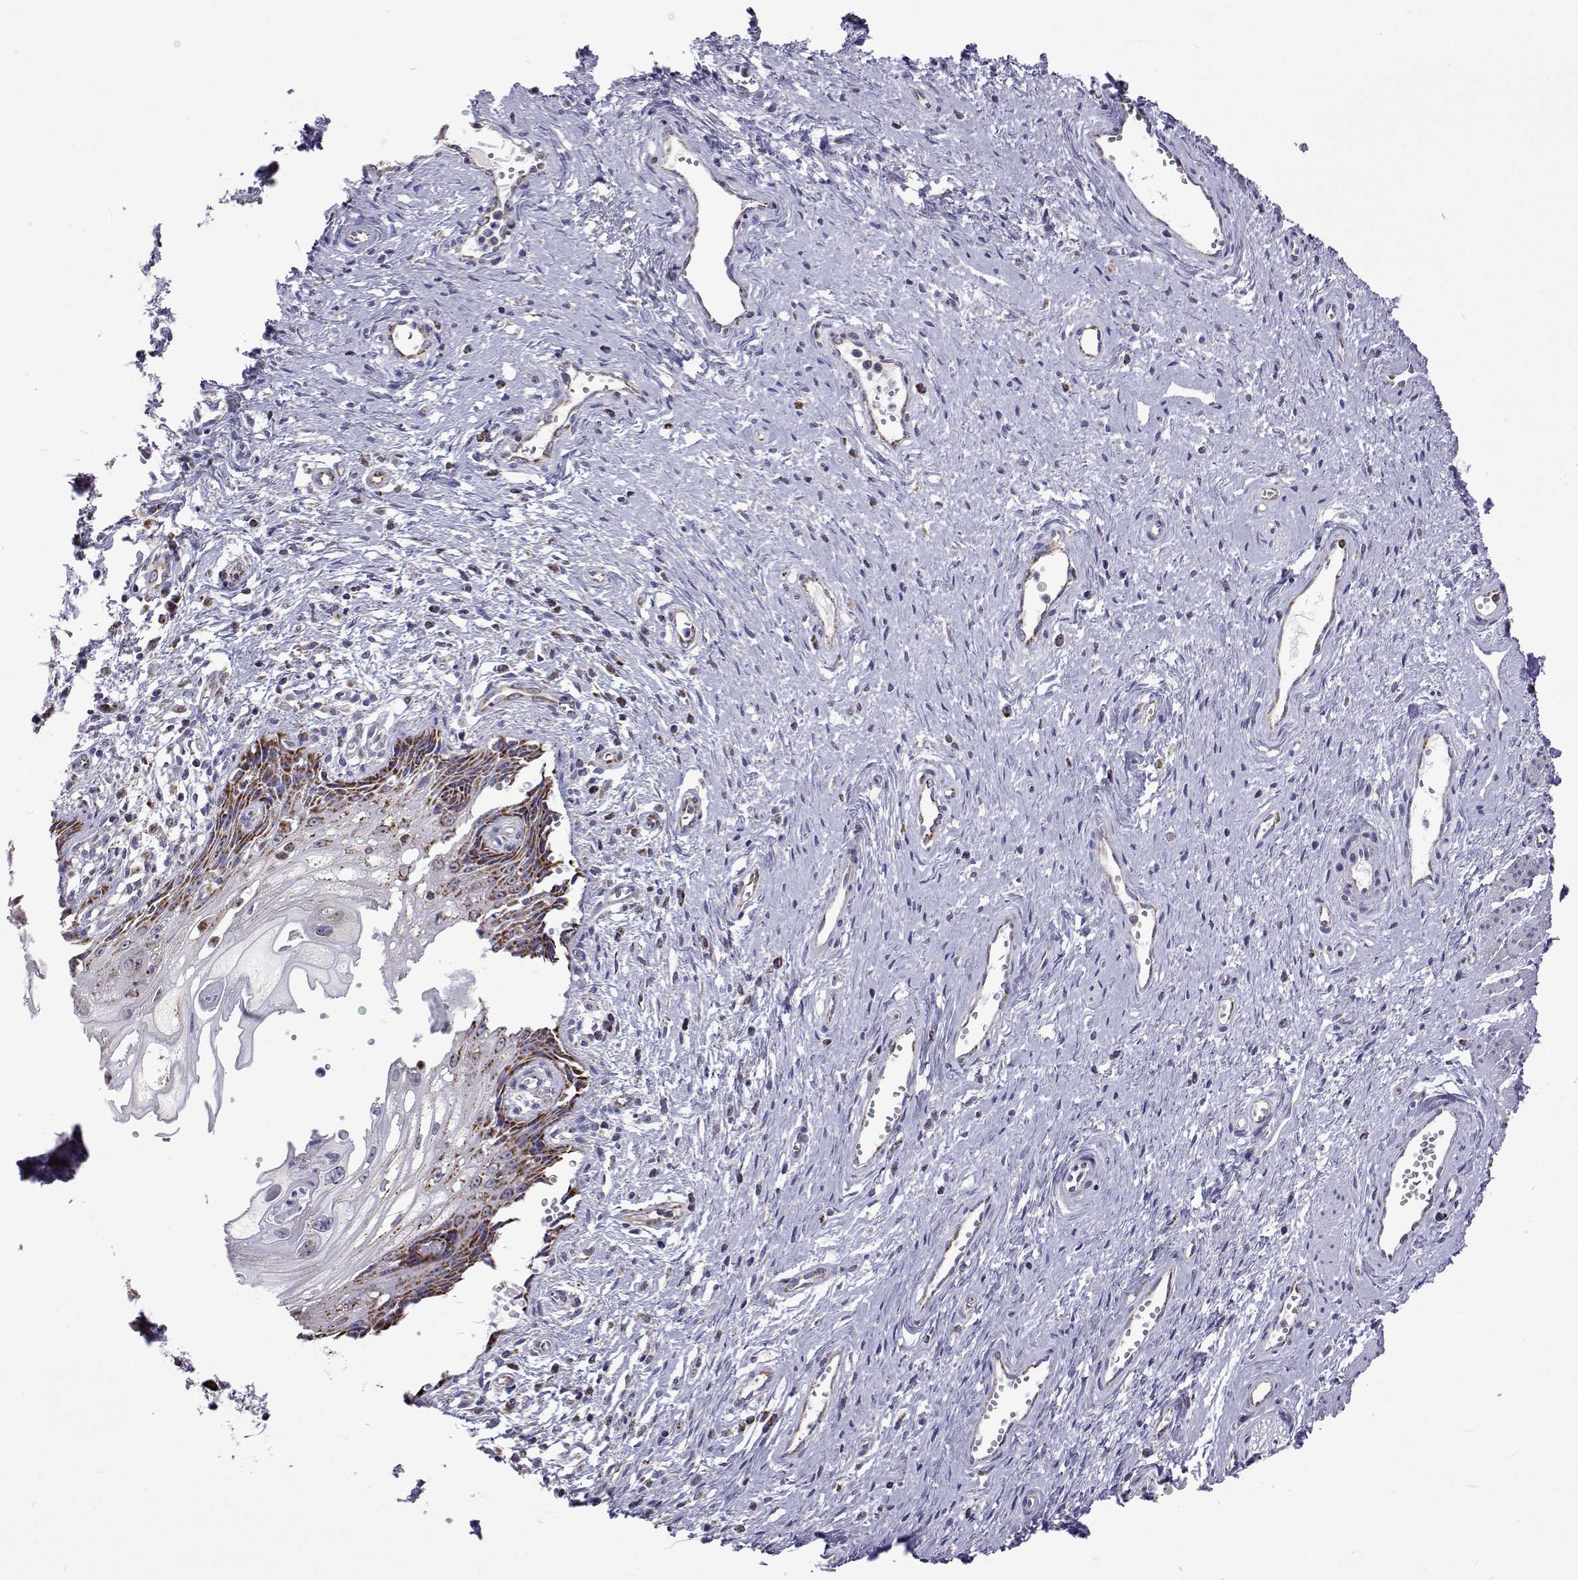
{"staining": {"intensity": "strong", "quantity": "25%-75%", "location": "cytoplasmic/membranous"}, "tissue": "cervical cancer", "cell_type": "Tumor cells", "image_type": "cancer", "snomed": [{"axis": "morphology", "description": "Squamous cell carcinoma, NOS"}, {"axis": "topography", "description": "Cervix"}], "caption": "Immunohistochemistry staining of cervical squamous cell carcinoma, which displays high levels of strong cytoplasmic/membranous expression in about 25%-75% of tumor cells indicating strong cytoplasmic/membranous protein staining. The staining was performed using DAB (3,3'-diaminobenzidine) (brown) for protein detection and nuclei were counterstained in hematoxylin (blue).", "gene": "MCCC2", "patient": {"sex": "female", "age": 30}}